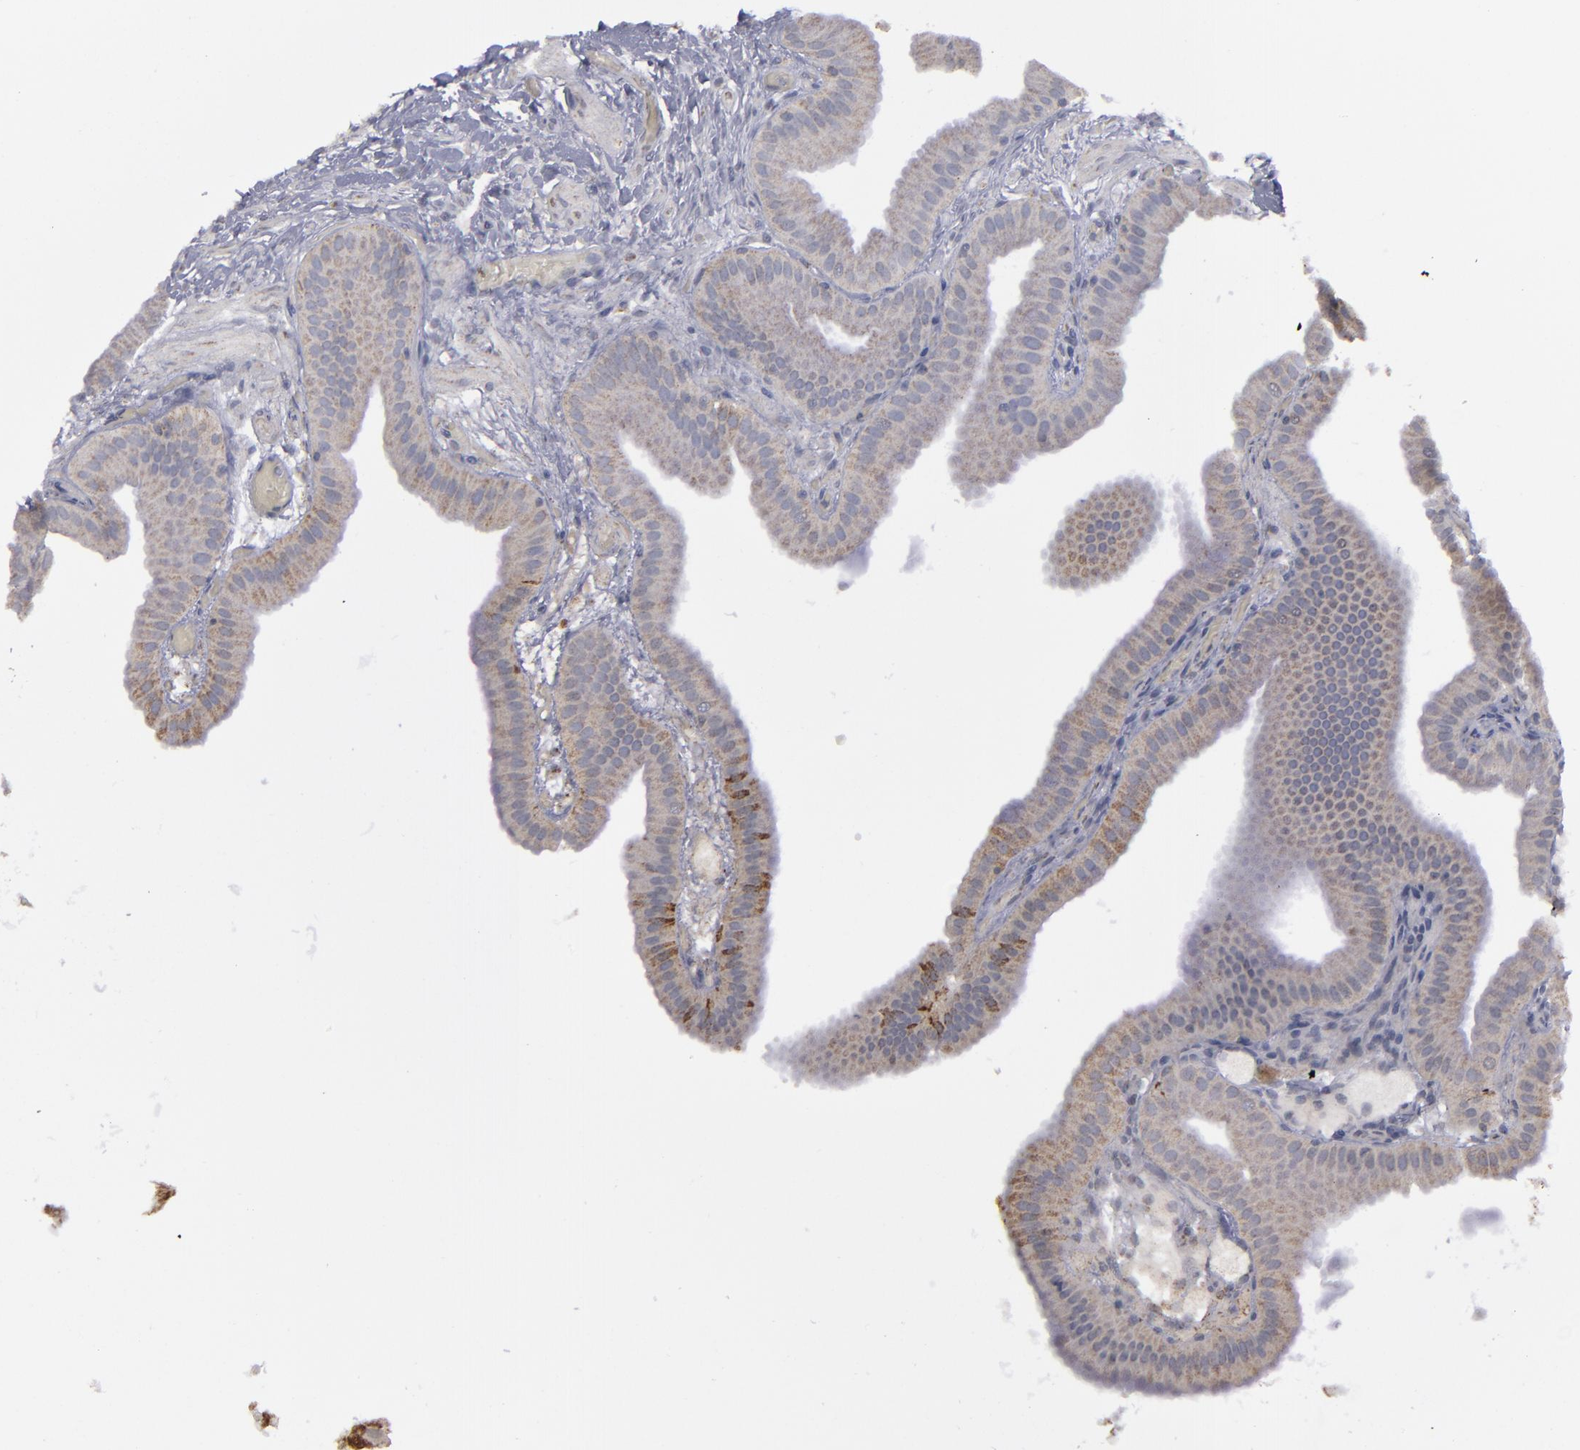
{"staining": {"intensity": "weak", "quantity": "25%-75%", "location": "cytoplasmic/membranous"}, "tissue": "gallbladder", "cell_type": "Glandular cells", "image_type": "normal", "snomed": [{"axis": "morphology", "description": "Normal tissue, NOS"}, {"axis": "topography", "description": "Gallbladder"}], "caption": "Immunohistochemical staining of benign gallbladder shows 25%-75% levels of weak cytoplasmic/membranous protein expression in approximately 25%-75% of glandular cells.", "gene": "MYOM2", "patient": {"sex": "female", "age": 63}}